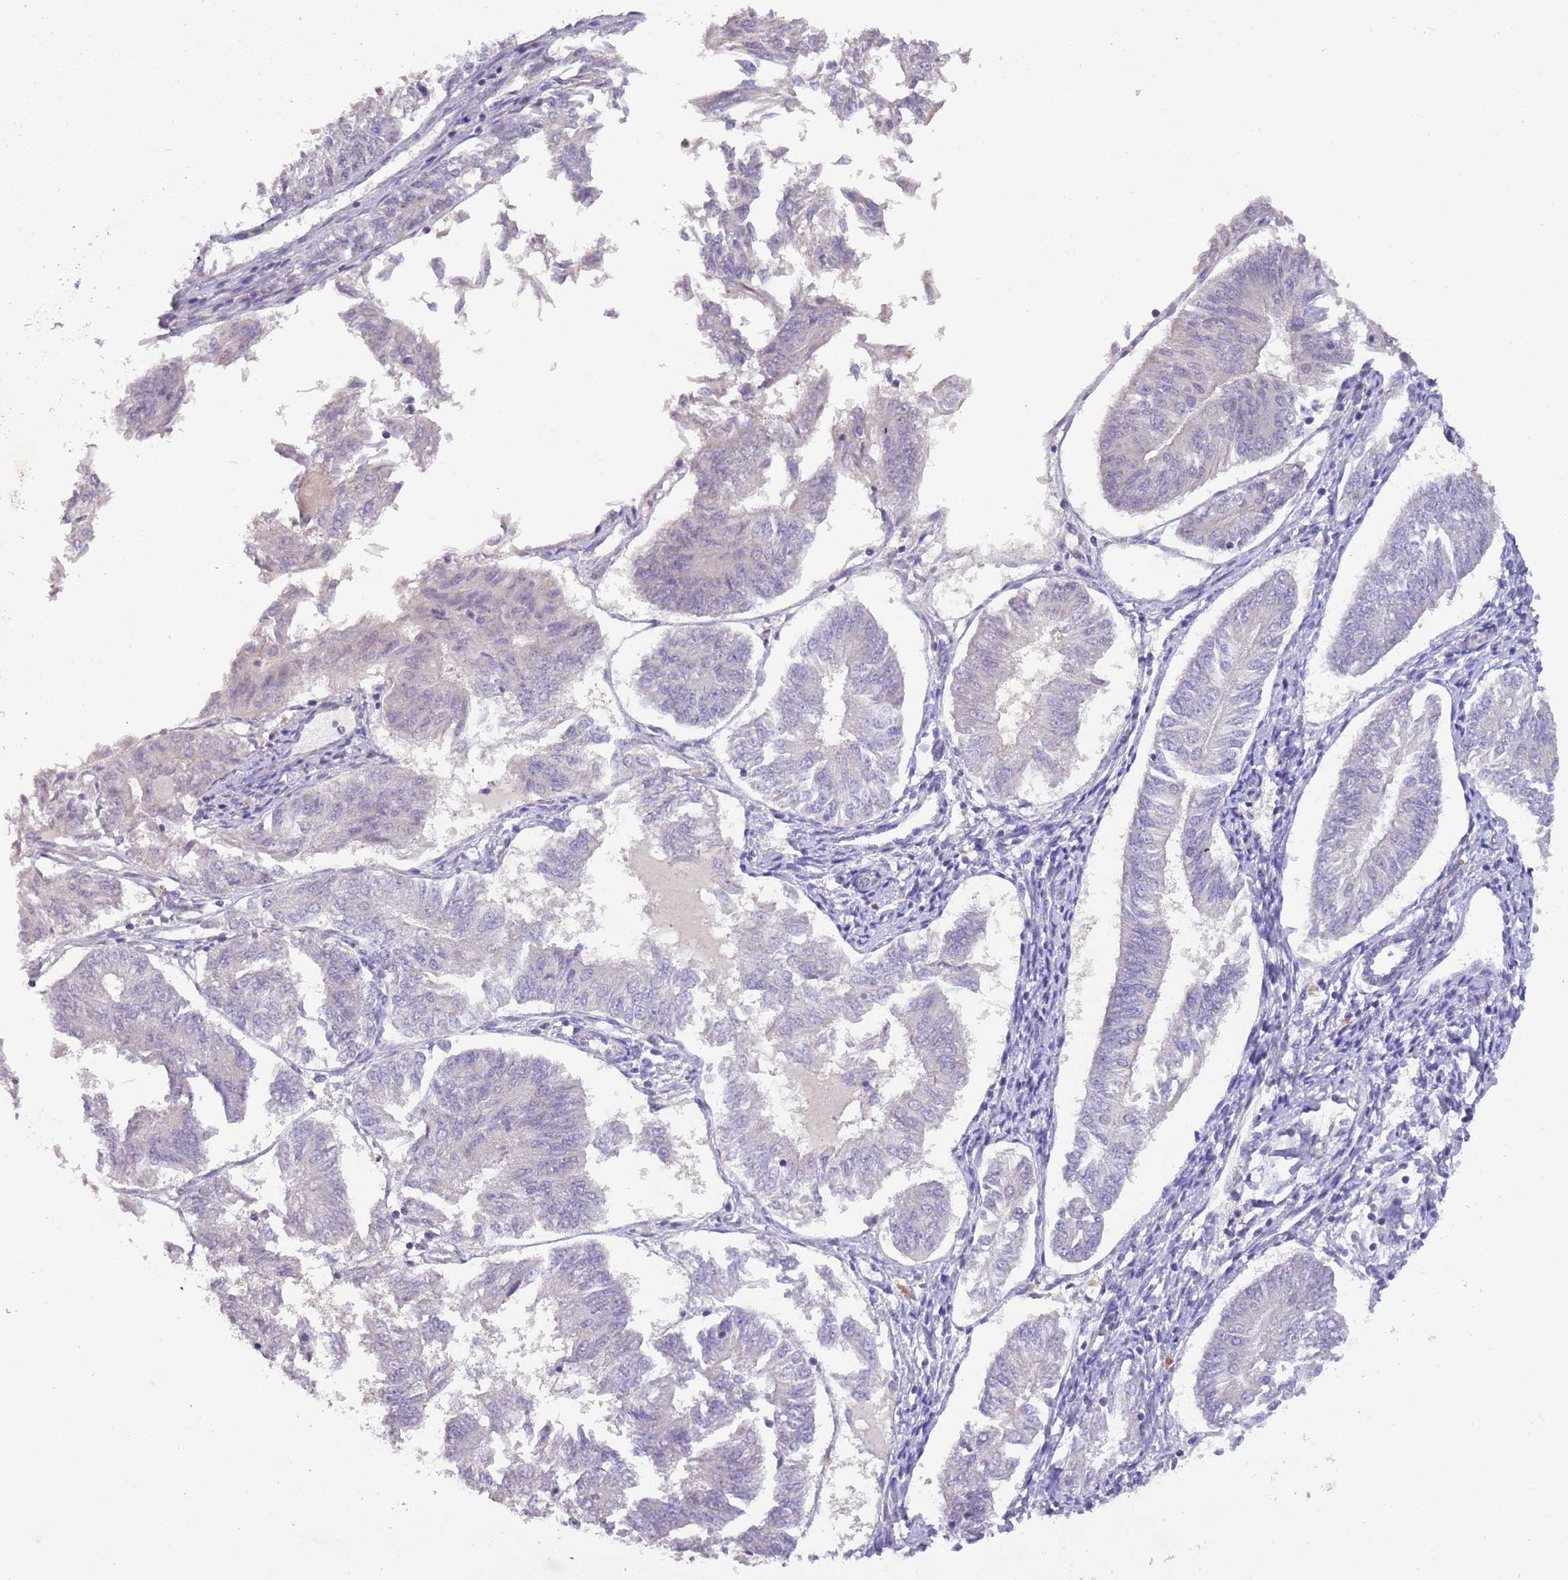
{"staining": {"intensity": "negative", "quantity": "none", "location": "none"}, "tissue": "endometrial cancer", "cell_type": "Tumor cells", "image_type": "cancer", "snomed": [{"axis": "morphology", "description": "Adenocarcinoma, NOS"}, {"axis": "topography", "description": "Endometrium"}], "caption": "The histopathology image shows no significant expression in tumor cells of endometrial cancer (adenocarcinoma). The staining is performed using DAB brown chromogen with nuclei counter-stained in using hematoxylin.", "gene": "ZNF658", "patient": {"sex": "female", "age": 58}}